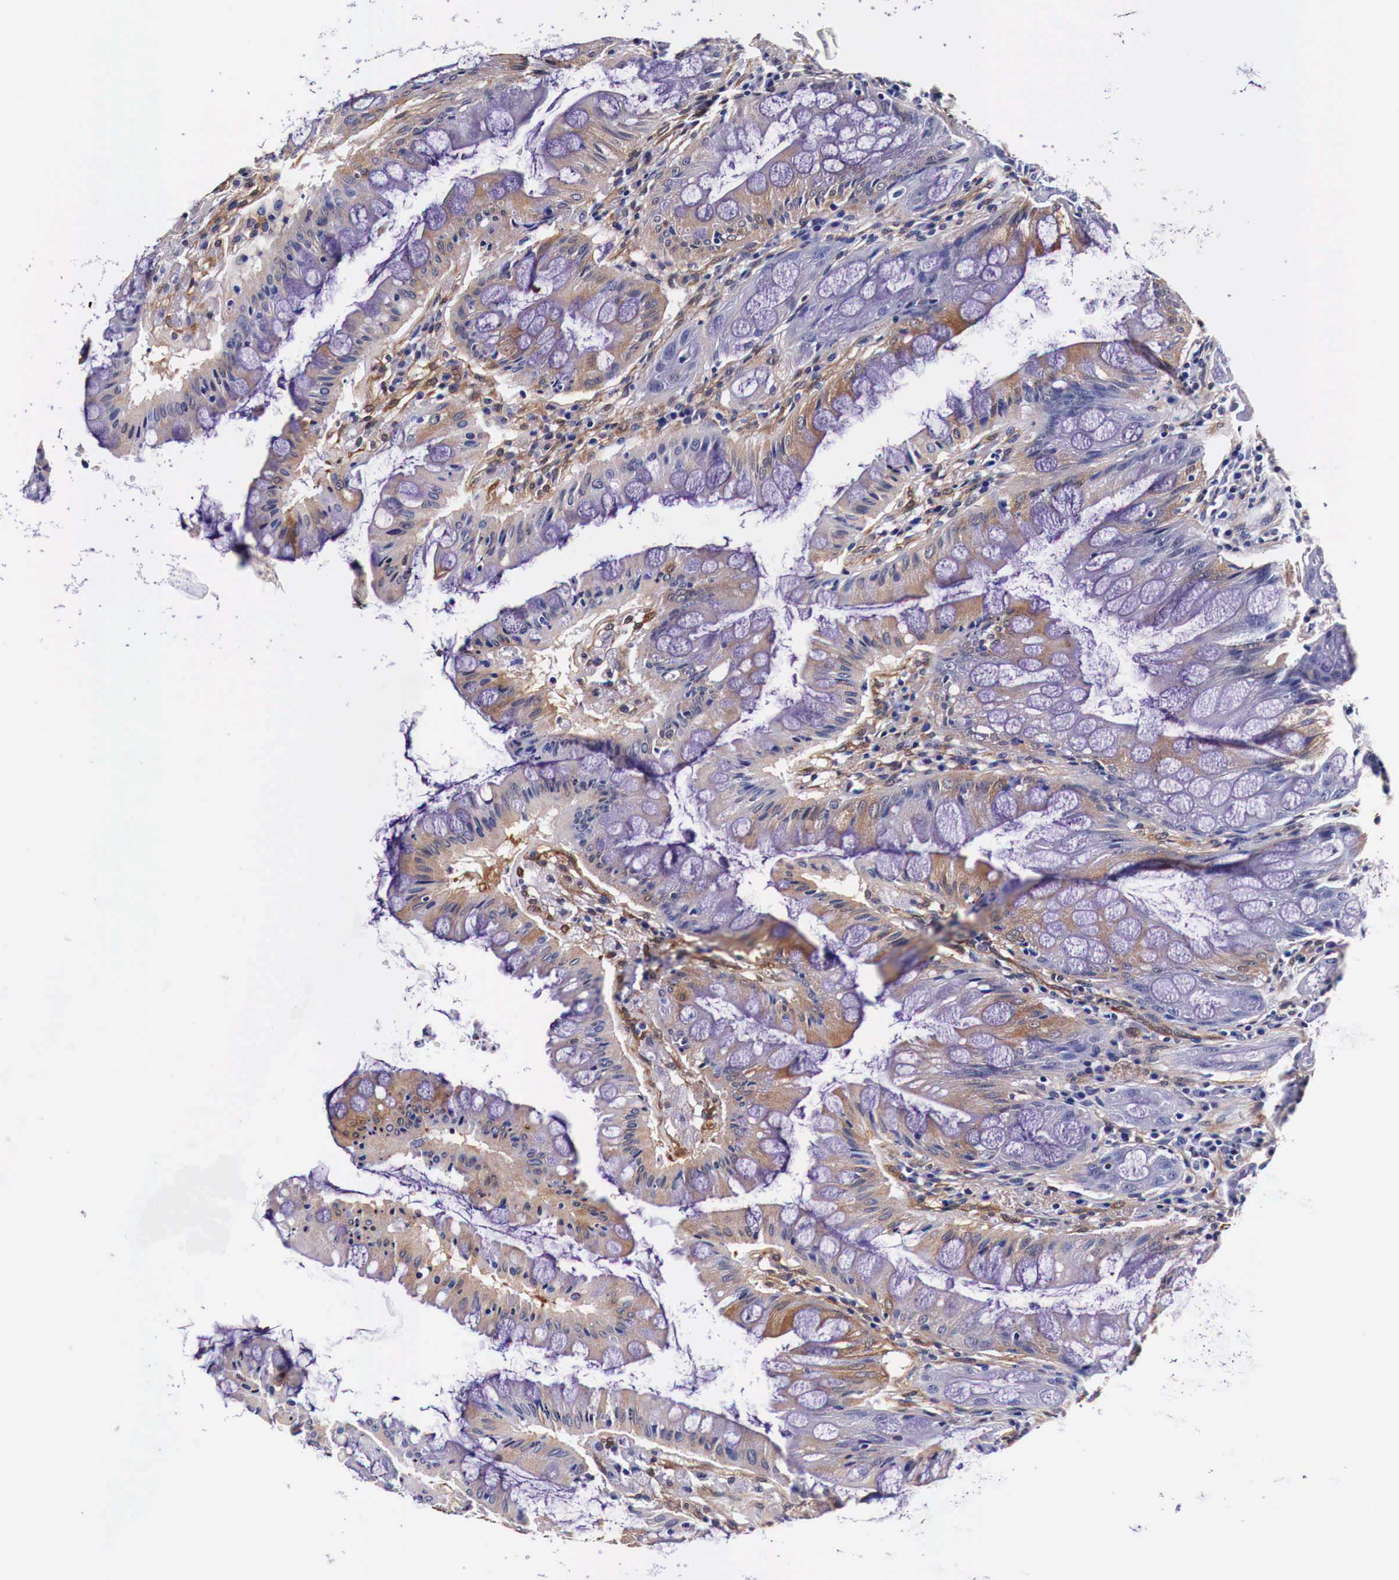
{"staining": {"intensity": "strong", "quantity": "25%-75%", "location": "cytoplasmic/membranous"}, "tissue": "rectum", "cell_type": "Glandular cells", "image_type": "normal", "snomed": [{"axis": "morphology", "description": "Normal tissue, NOS"}, {"axis": "topography", "description": "Rectum"}], "caption": "IHC (DAB (3,3'-diaminobenzidine)) staining of normal rectum reveals strong cytoplasmic/membranous protein expression in about 25%-75% of glandular cells. (IHC, brightfield microscopy, high magnification).", "gene": "HSPB1", "patient": {"sex": "female", "age": 60}}